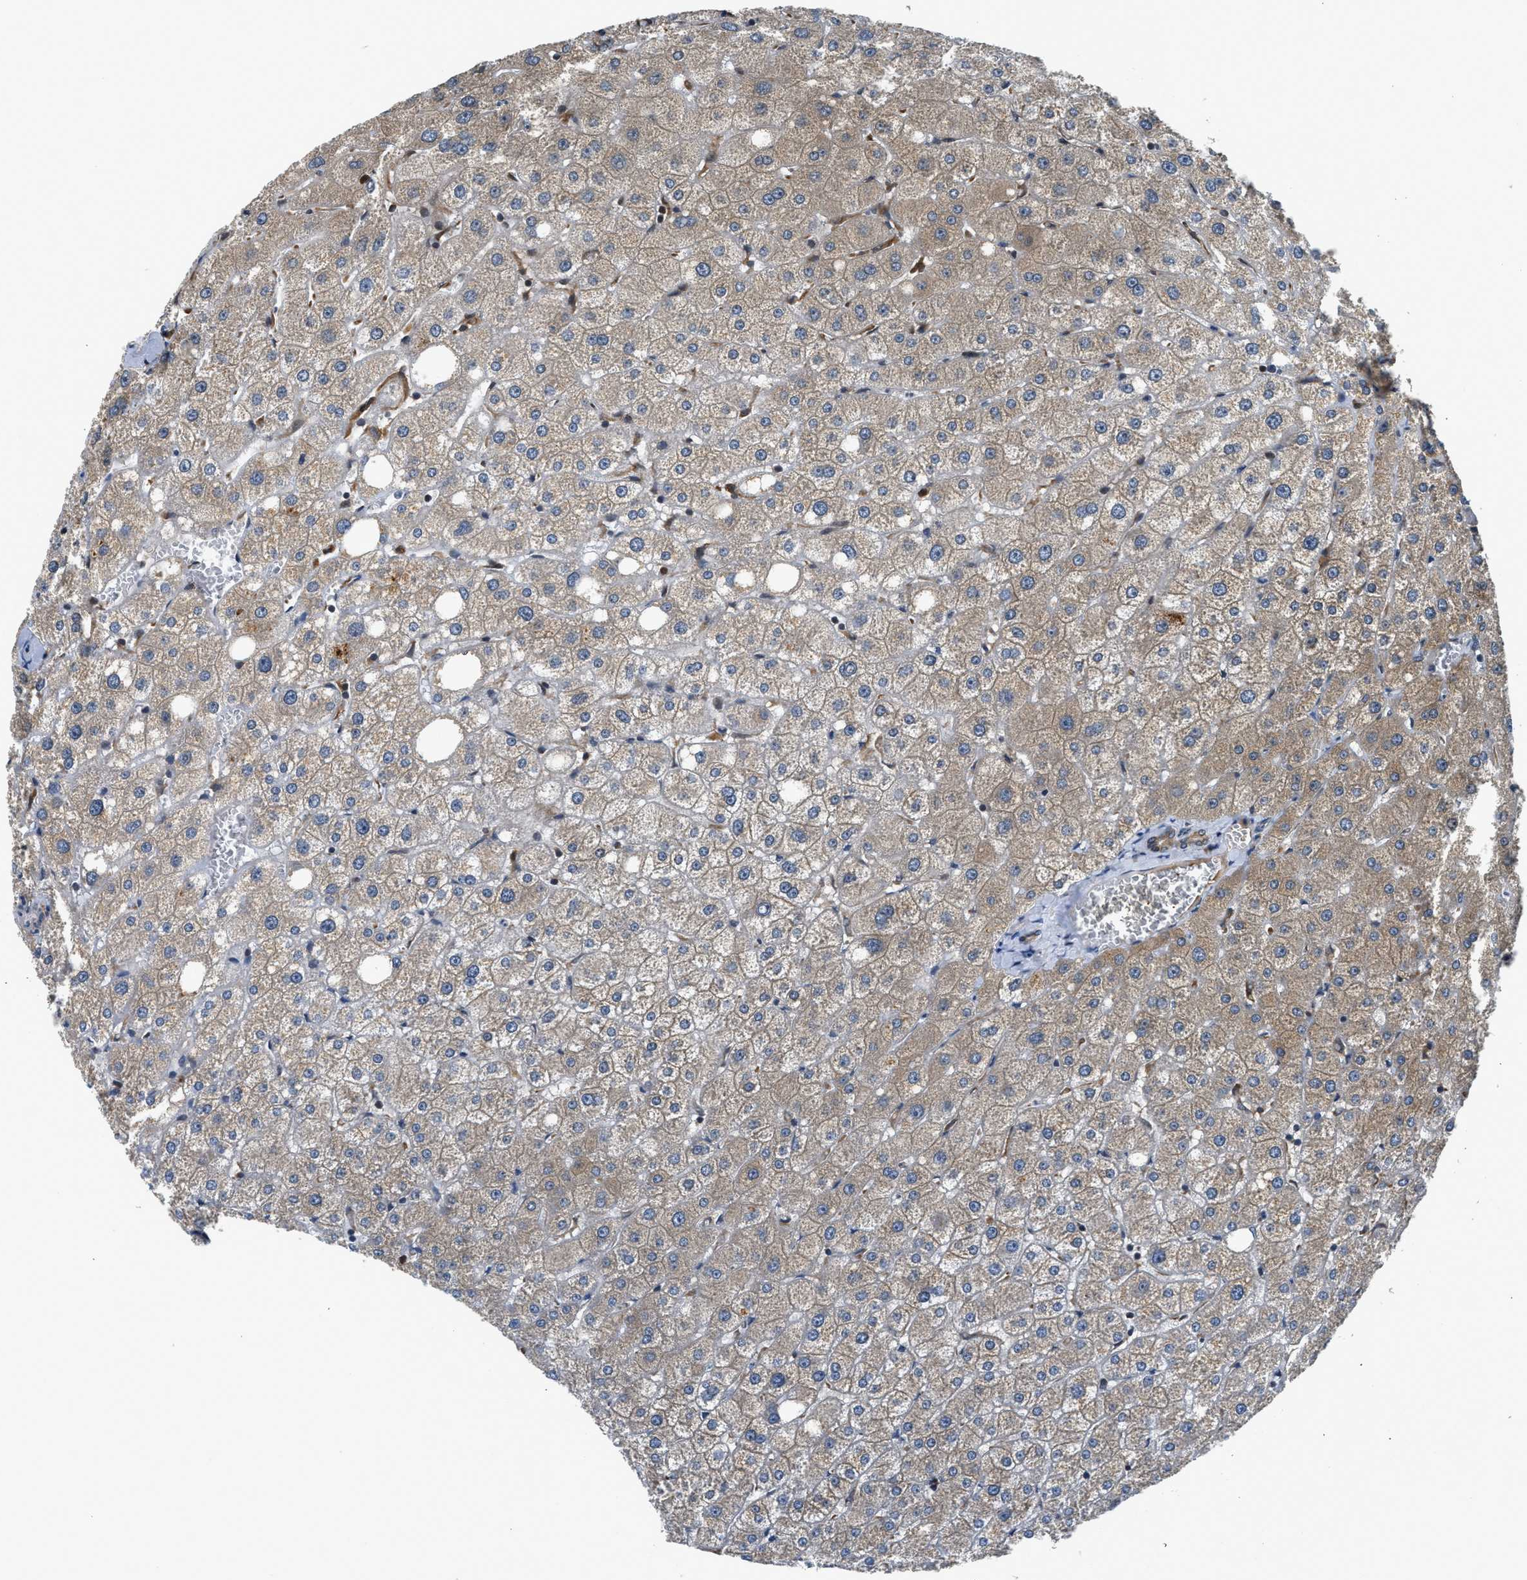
{"staining": {"intensity": "weak", "quantity": "25%-75%", "location": "cytoplasmic/membranous"}, "tissue": "liver", "cell_type": "Cholangiocytes", "image_type": "normal", "snomed": [{"axis": "morphology", "description": "Normal tissue, NOS"}, {"axis": "topography", "description": "Liver"}], "caption": "Protein staining of normal liver displays weak cytoplasmic/membranous staining in about 25%-75% of cholangiocytes.", "gene": "RETREG3", "patient": {"sex": "male", "age": 73}}